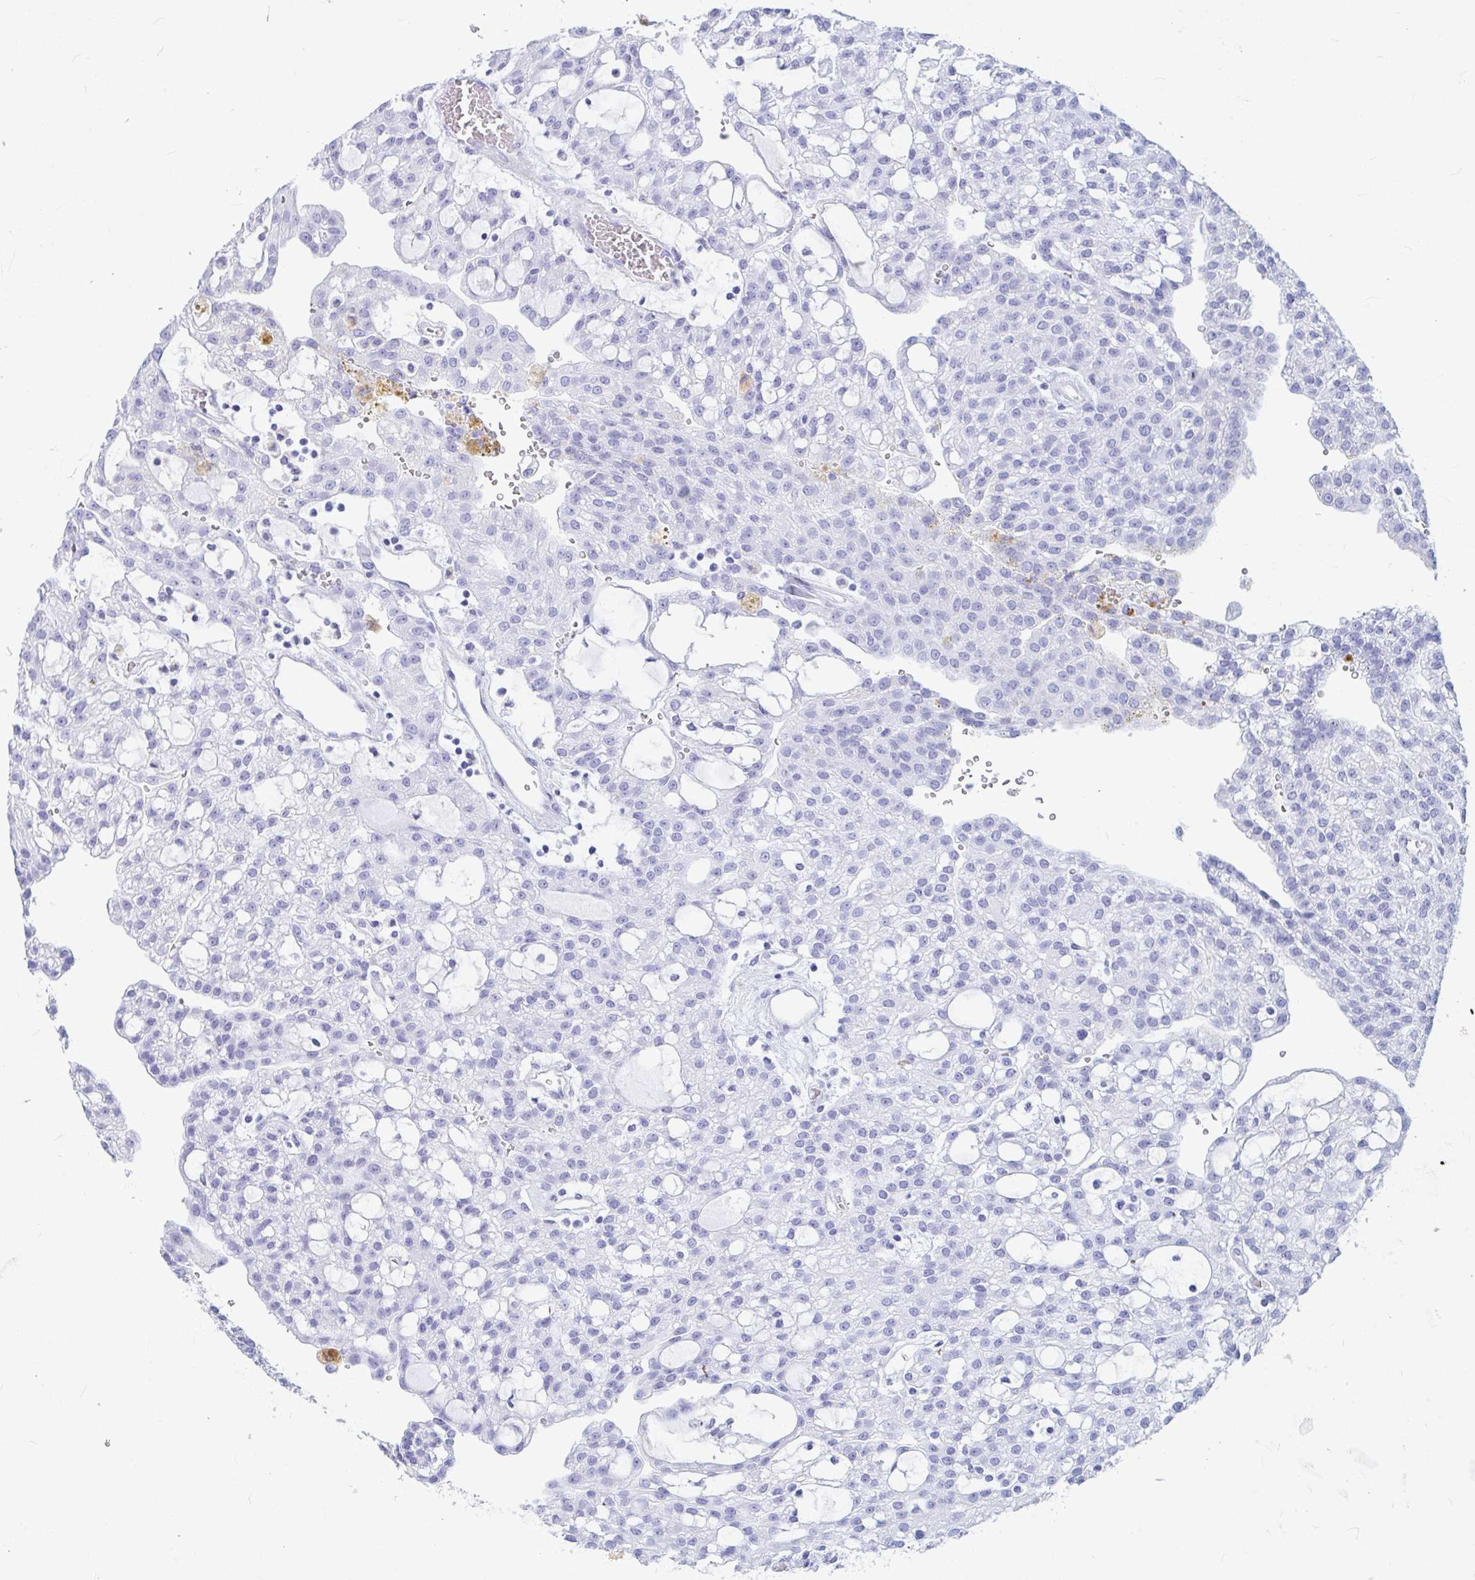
{"staining": {"intensity": "negative", "quantity": "none", "location": "none"}, "tissue": "renal cancer", "cell_type": "Tumor cells", "image_type": "cancer", "snomed": [{"axis": "morphology", "description": "Adenocarcinoma, NOS"}, {"axis": "topography", "description": "Kidney"}], "caption": "Renal cancer was stained to show a protein in brown. There is no significant positivity in tumor cells.", "gene": "OR5J2", "patient": {"sex": "male", "age": 63}}